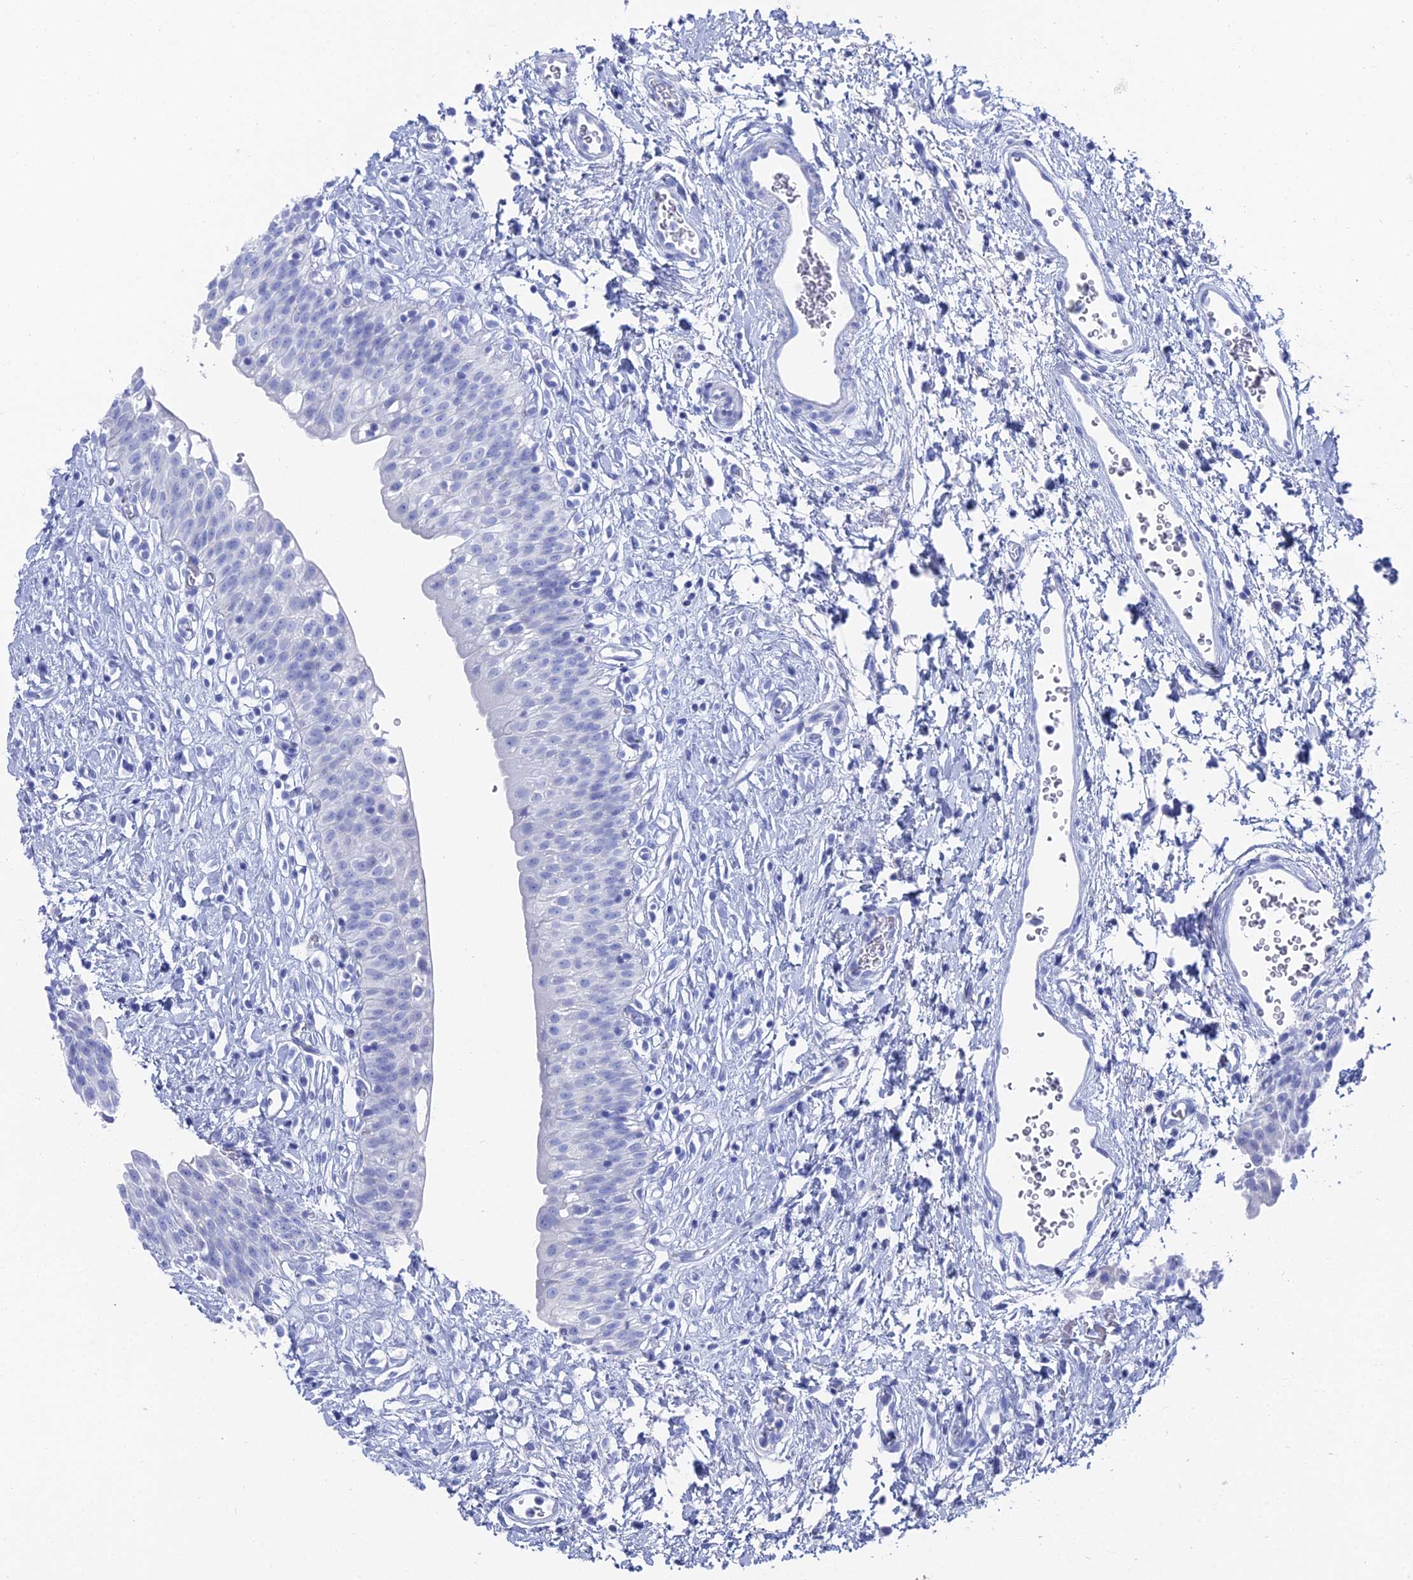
{"staining": {"intensity": "negative", "quantity": "none", "location": "none"}, "tissue": "urinary bladder", "cell_type": "Urothelial cells", "image_type": "normal", "snomed": [{"axis": "morphology", "description": "Normal tissue, NOS"}, {"axis": "topography", "description": "Urinary bladder"}], "caption": "Immunohistochemical staining of normal human urinary bladder exhibits no significant staining in urothelial cells. Nuclei are stained in blue.", "gene": "ENPP3", "patient": {"sex": "male", "age": 51}}